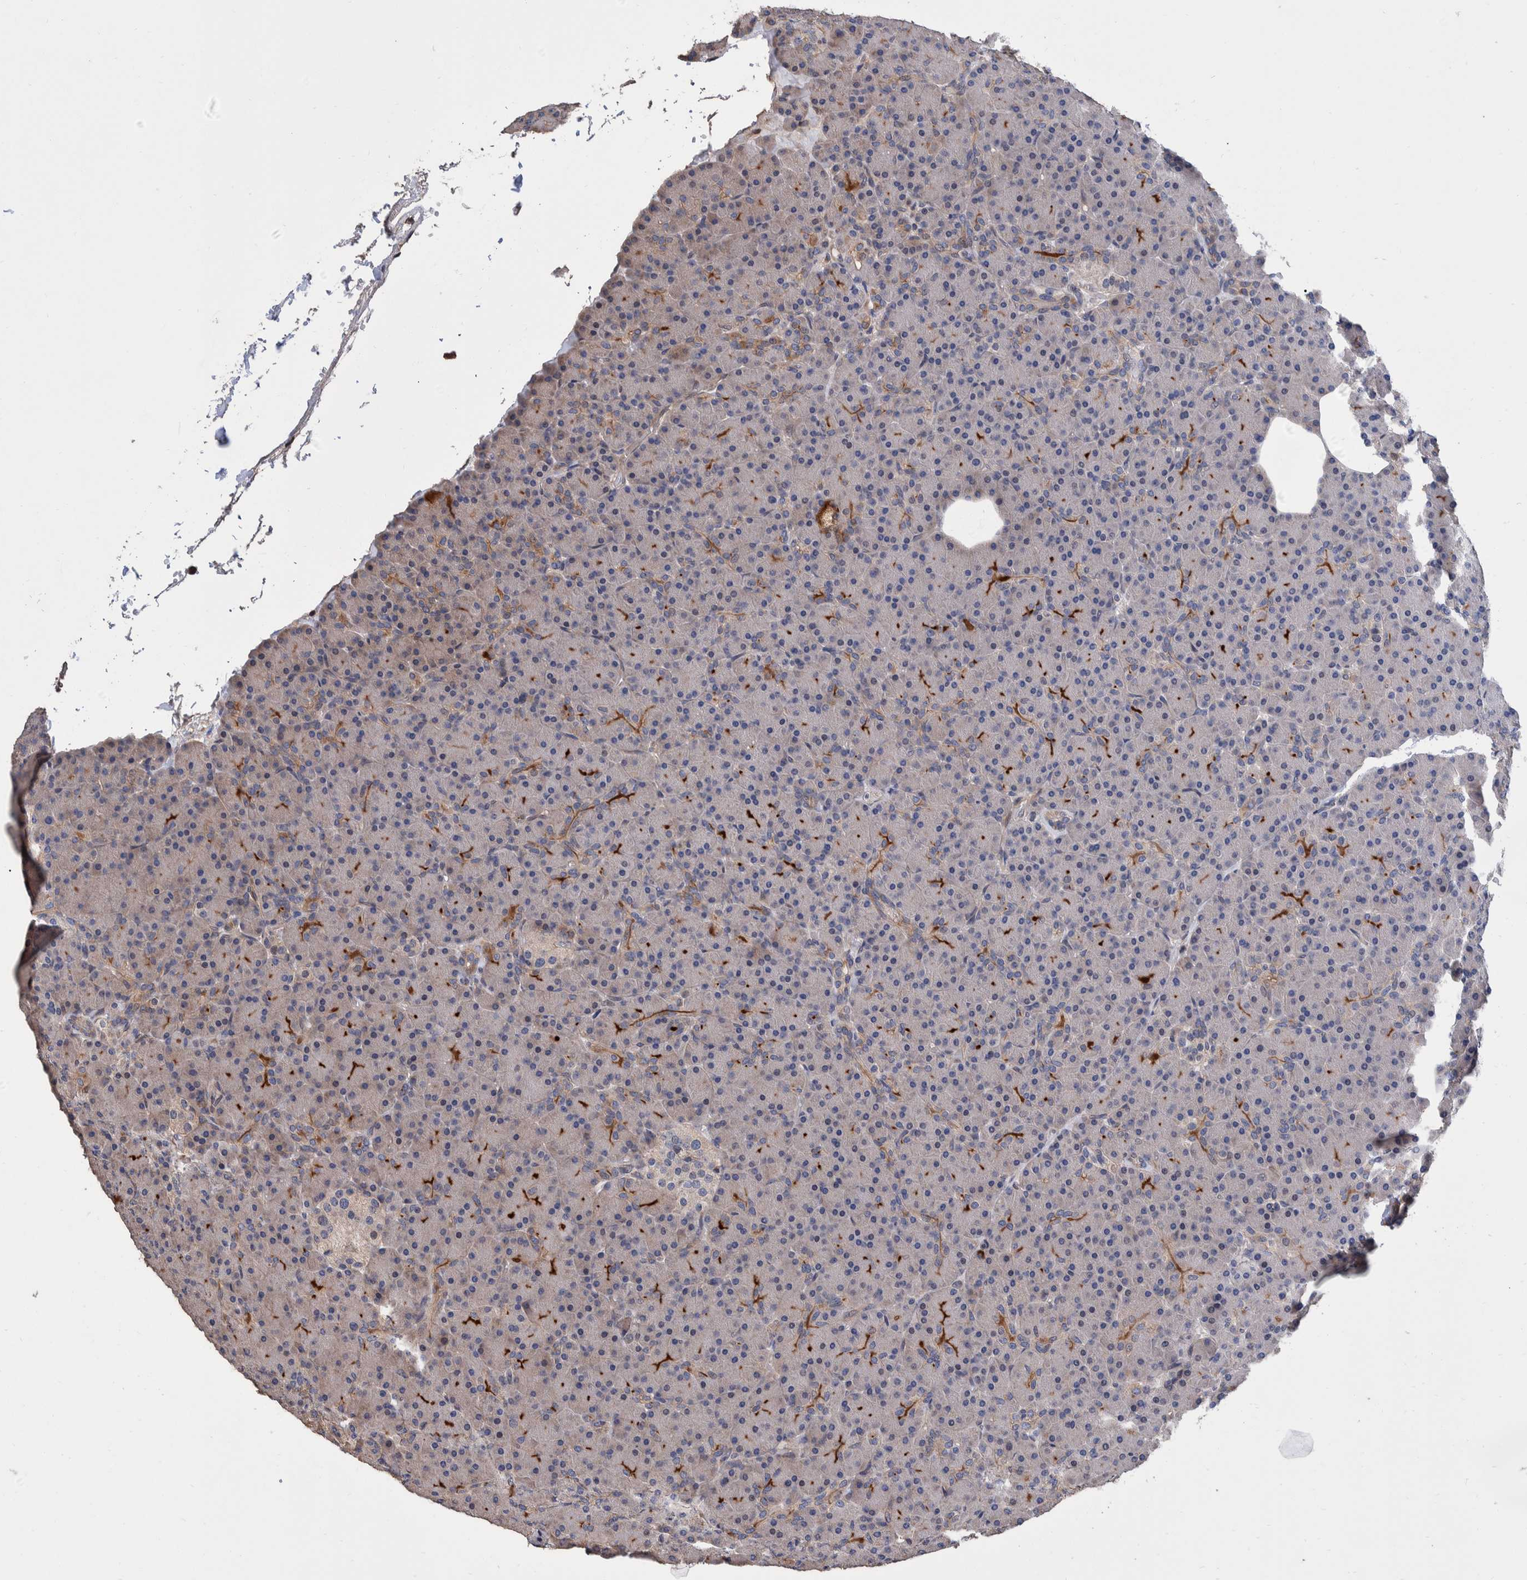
{"staining": {"intensity": "moderate", "quantity": "<25%", "location": "cytoplasmic/membranous"}, "tissue": "pancreas", "cell_type": "Exocrine glandular cells", "image_type": "normal", "snomed": [{"axis": "morphology", "description": "Normal tissue, NOS"}, {"axis": "topography", "description": "Pancreas"}], "caption": "Benign pancreas displays moderate cytoplasmic/membranous expression in approximately <25% of exocrine glandular cells (brown staining indicates protein expression, while blue staining denotes nuclei)..", "gene": "SLC45A4", "patient": {"sex": "female", "age": 43}}